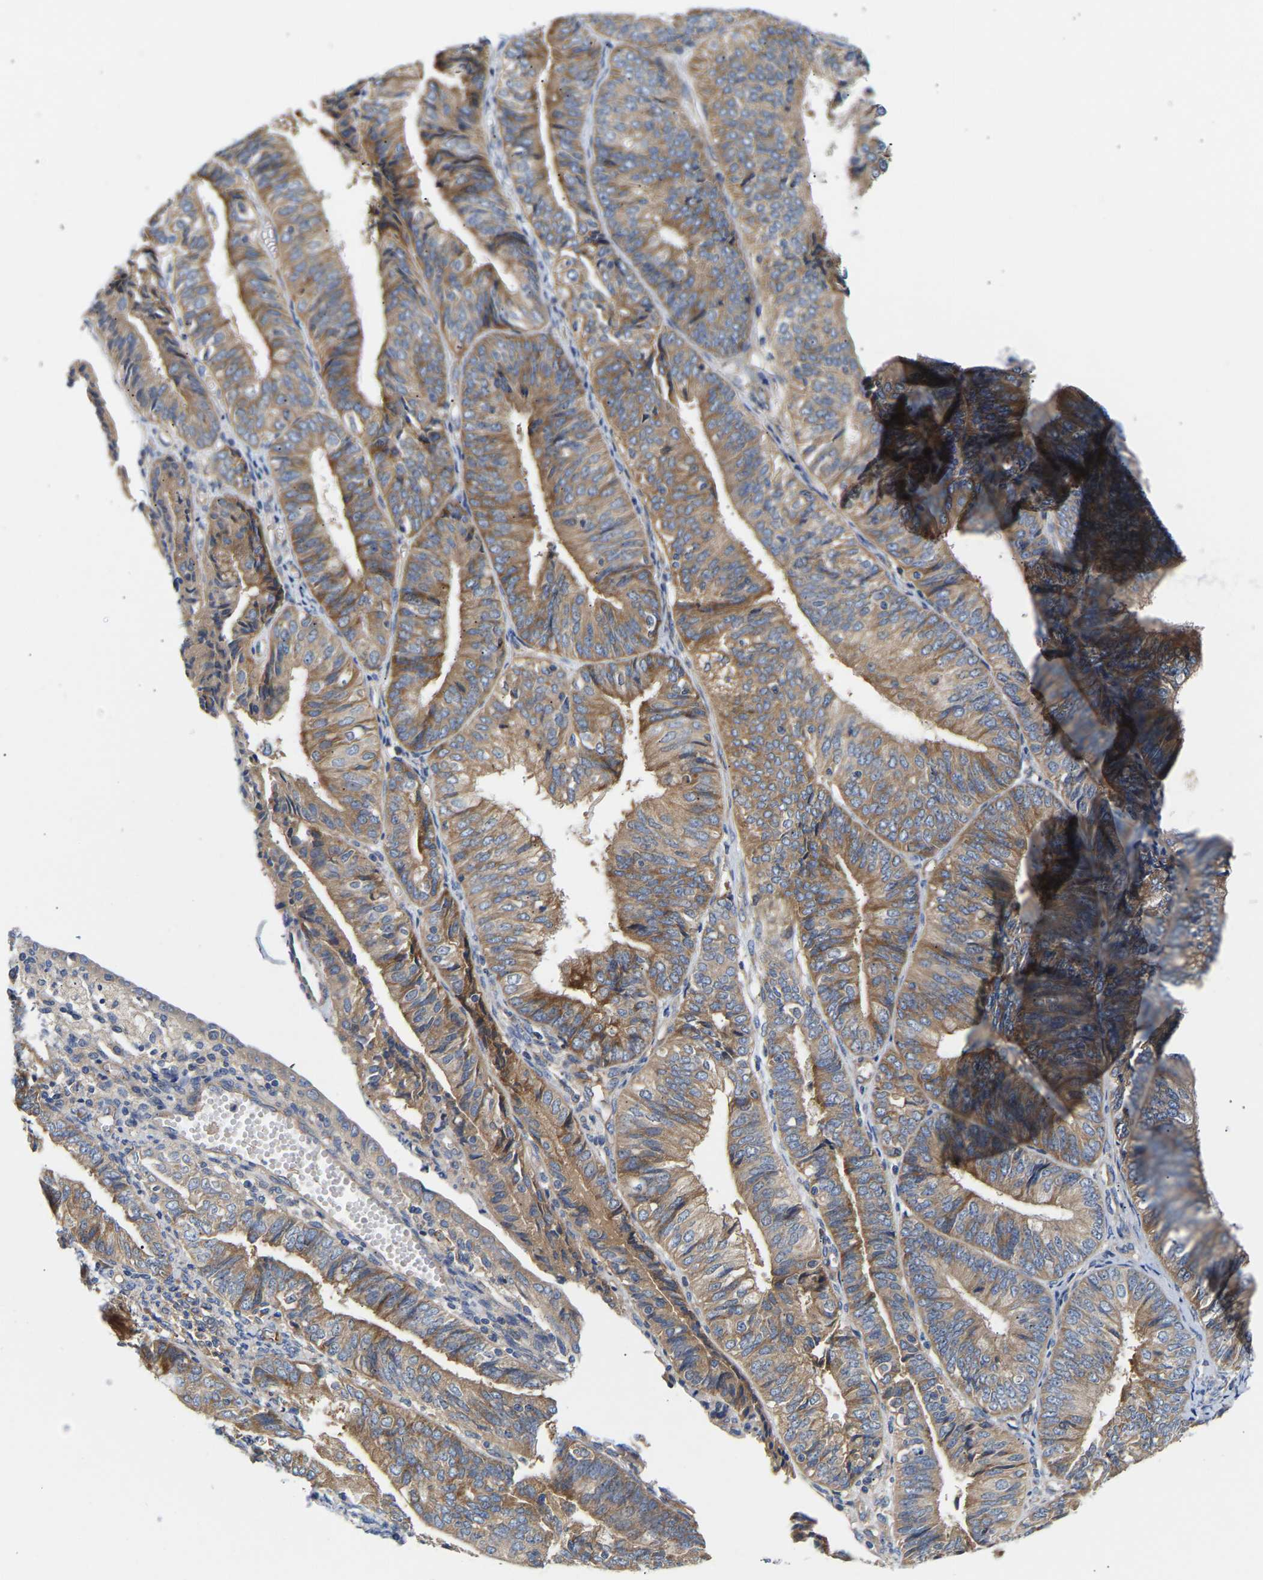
{"staining": {"intensity": "moderate", "quantity": ">75%", "location": "cytoplasmic/membranous"}, "tissue": "endometrial cancer", "cell_type": "Tumor cells", "image_type": "cancer", "snomed": [{"axis": "morphology", "description": "Adenocarcinoma, NOS"}, {"axis": "topography", "description": "Endometrium"}], "caption": "Human endometrial adenocarcinoma stained for a protein (brown) reveals moderate cytoplasmic/membranous positive expression in about >75% of tumor cells.", "gene": "AIMP2", "patient": {"sex": "female", "age": 58}}